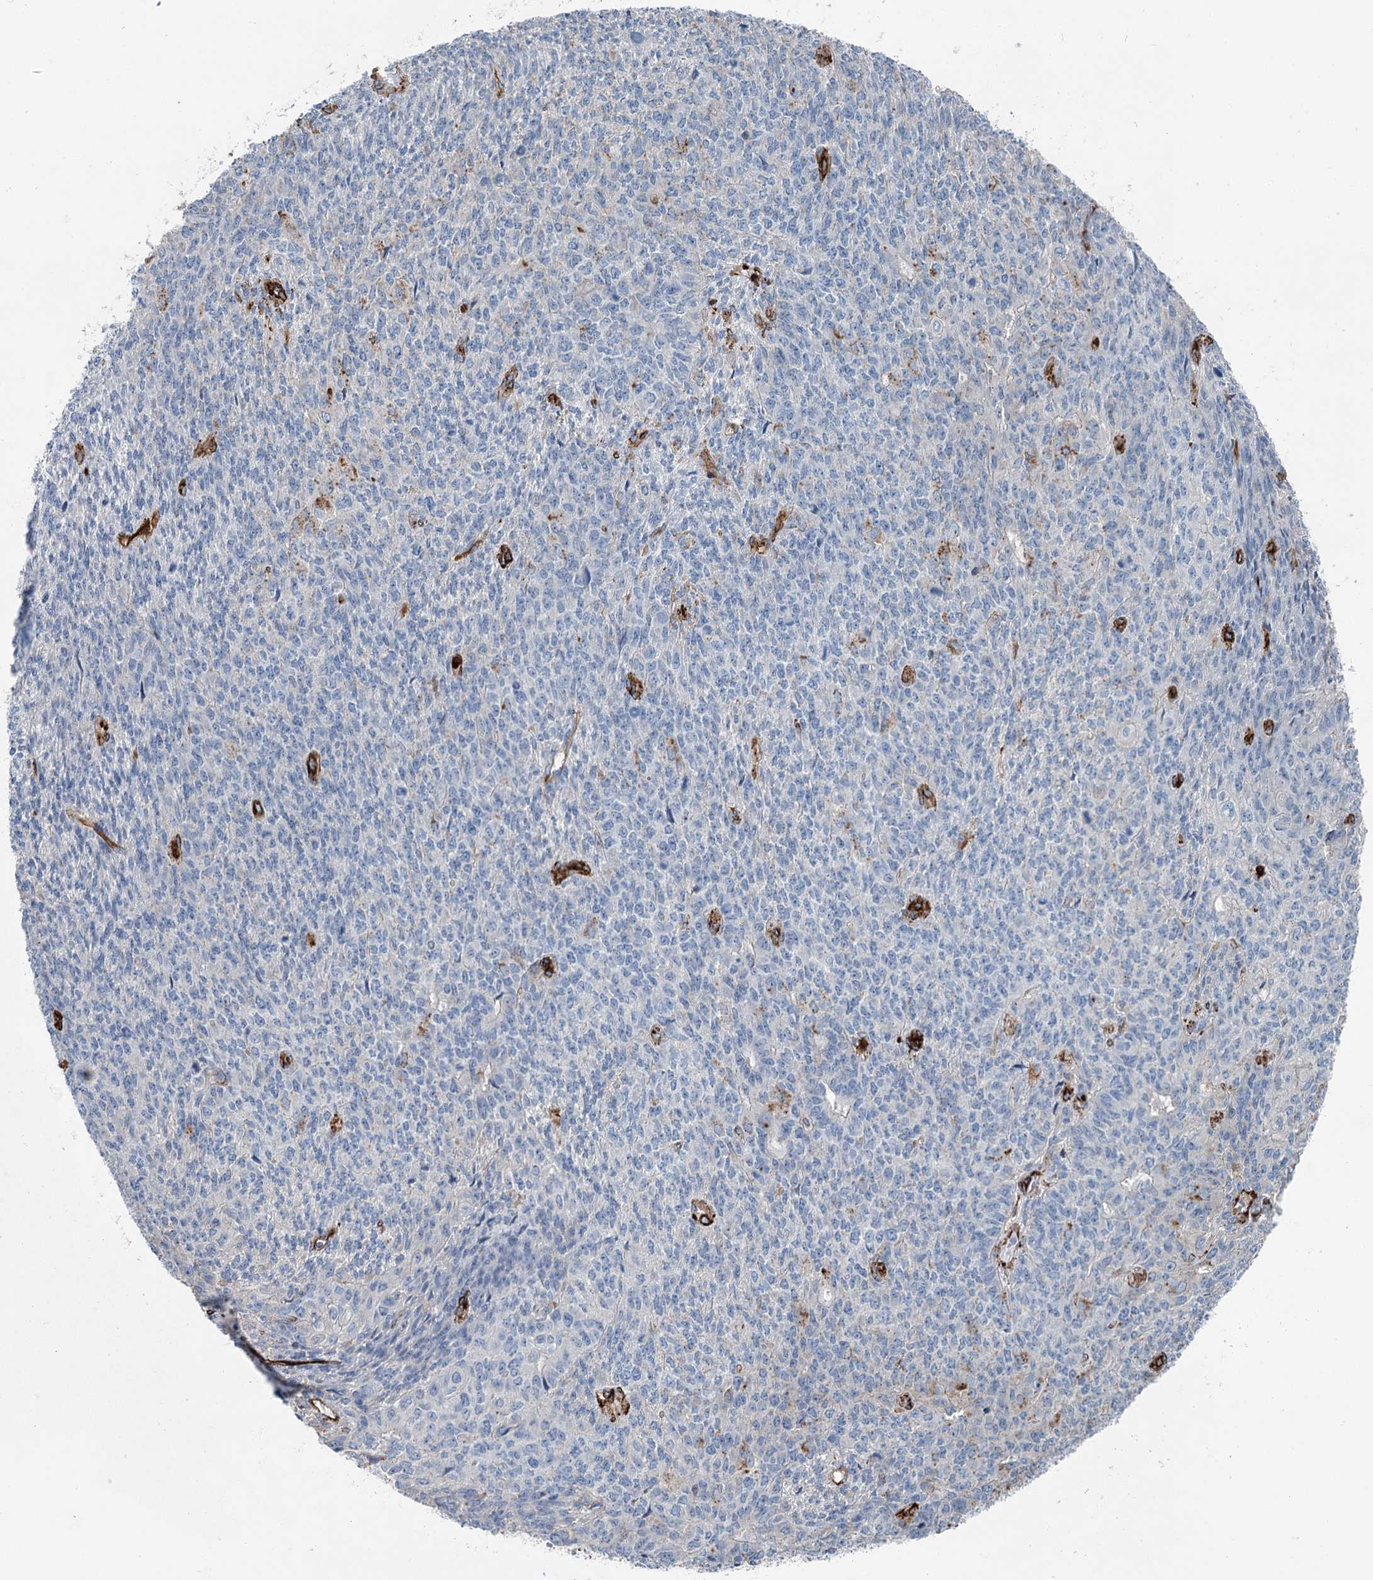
{"staining": {"intensity": "negative", "quantity": "none", "location": "none"}, "tissue": "endometrial cancer", "cell_type": "Tumor cells", "image_type": "cancer", "snomed": [{"axis": "morphology", "description": "Adenocarcinoma, NOS"}, {"axis": "topography", "description": "Endometrium"}], "caption": "Image shows no significant protein expression in tumor cells of adenocarcinoma (endometrial).", "gene": "IQSEC1", "patient": {"sex": "female", "age": 32}}